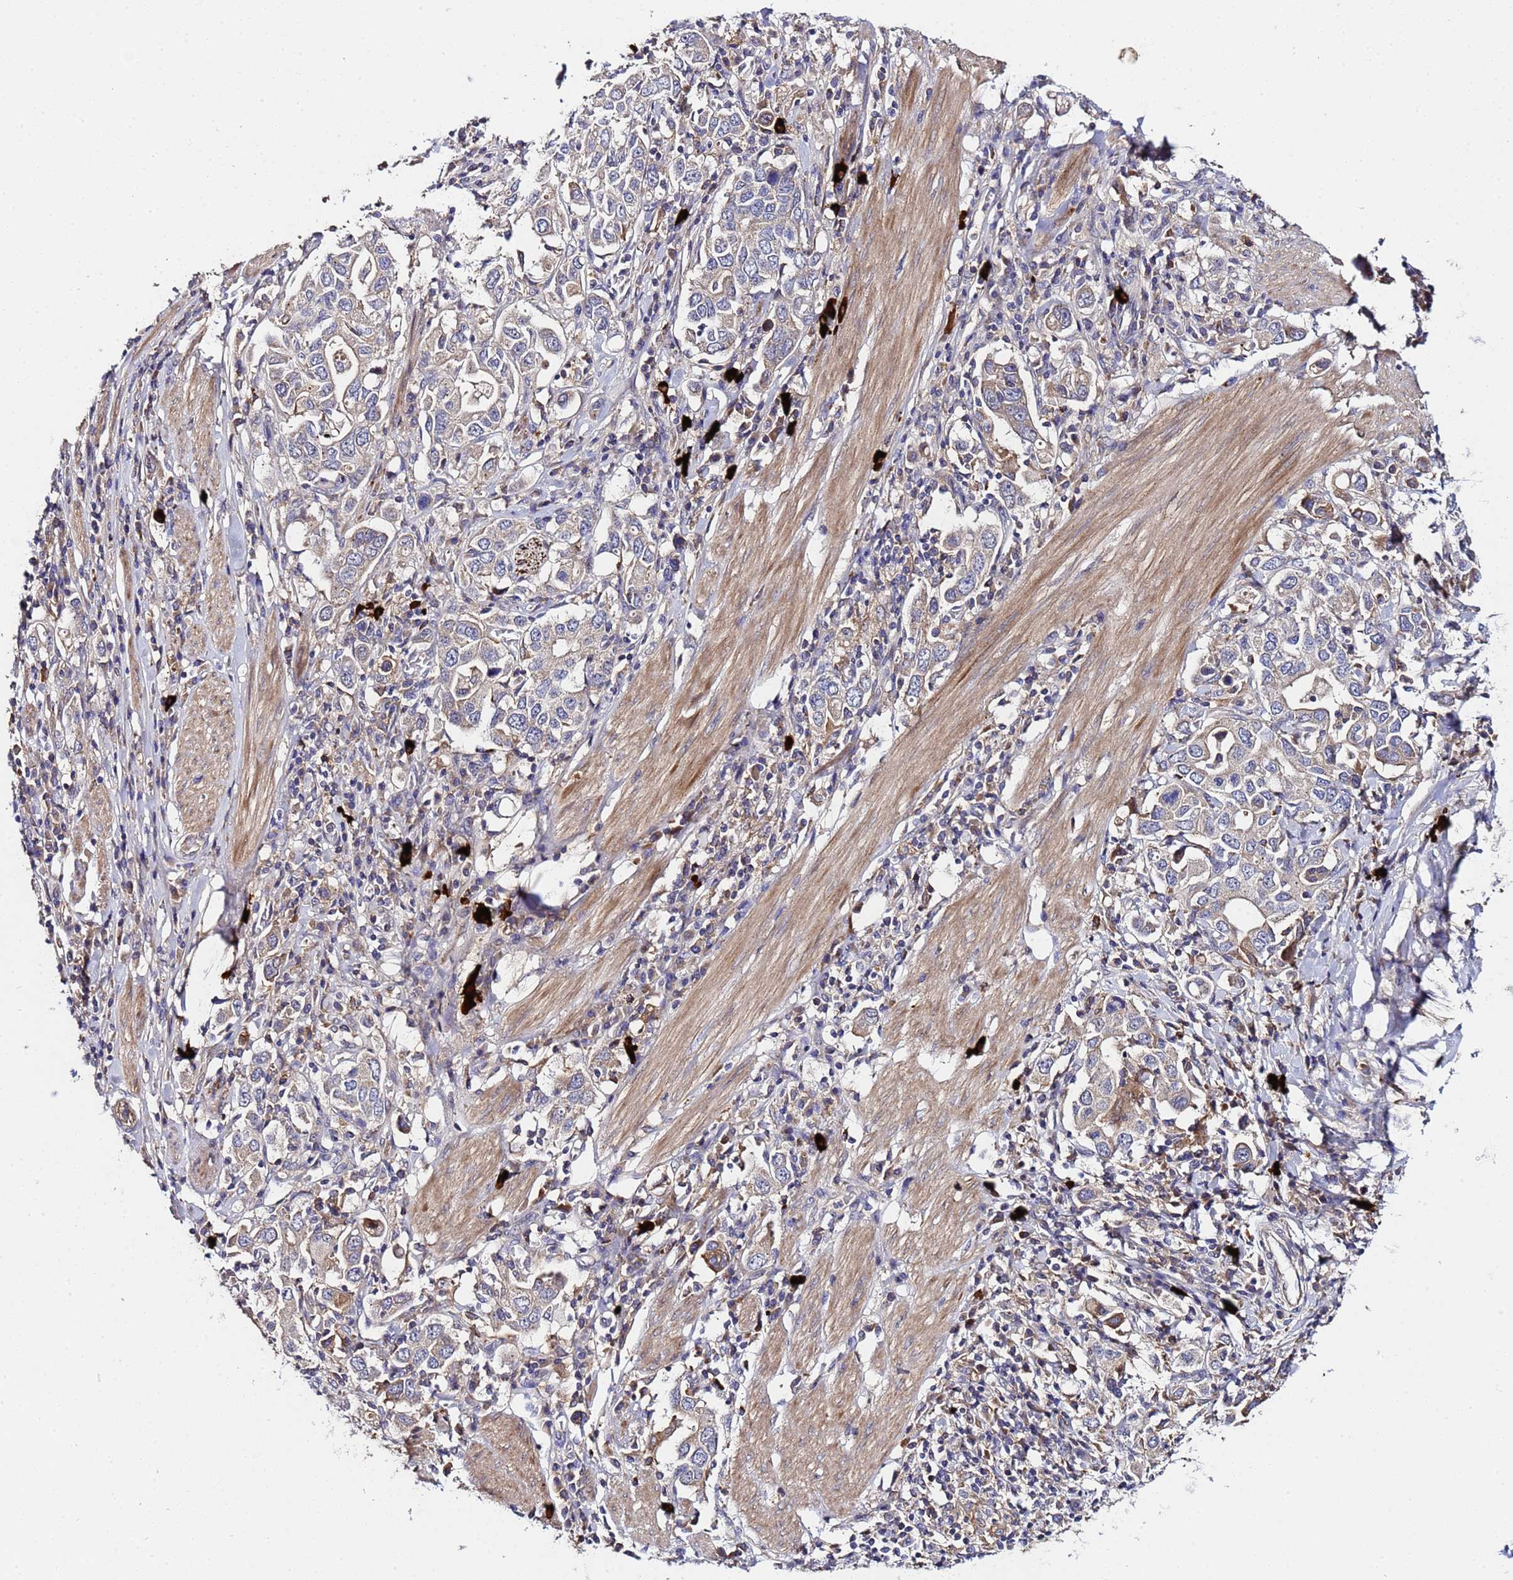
{"staining": {"intensity": "moderate", "quantity": "<25%", "location": "cytoplasmic/membranous"}, "tissue": "stomach cancer", "cell_type": "Tumor cells", "image_type": "cancer", "snomed": [{"axis": "morphology", "description": "Adenocarcinoma, NOS"}, {"axis": "topography", "description": "Stomach, upper"}], "caption": "A brown stain shows moderate cytoplasmic/membranous expression of a protein in human stomach cancer (adenocarcinoma) tumor cells. (Brightfield microscopy of DAB IHC at high magnification).", "gene": "PLXDC2", "patient": {"sex": "male", "age": 62}}